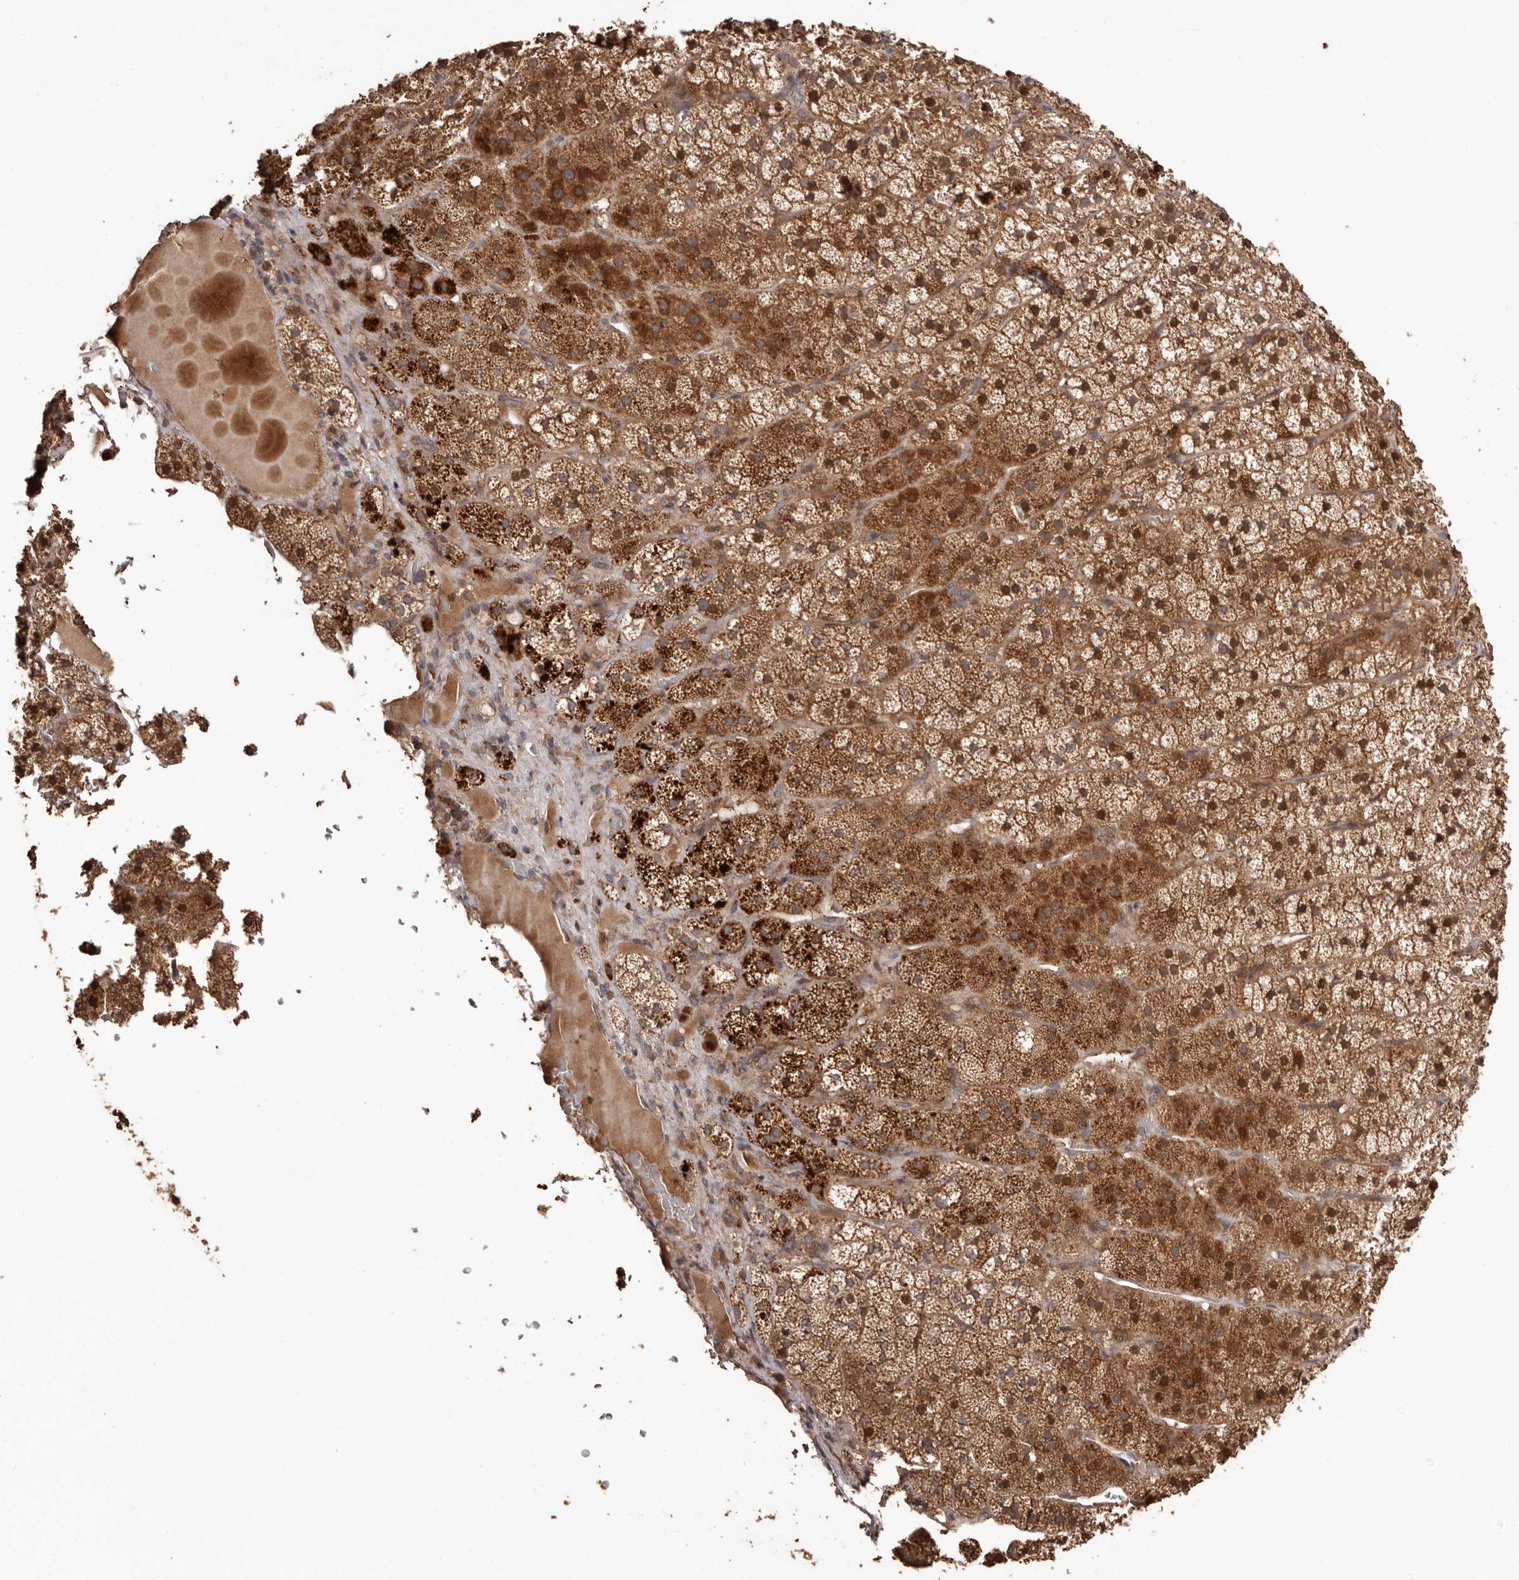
{"staining": {"intensity": "strong", "quantity": ">75%", "location": "cytoplasmic/membranous"}, "tissue": "adrenal gland", "cell_type": "Glandular cells", "image_type": "normal", "snomed": [{"axis": "morphology", "description": "Normal tissue, NOS"}, {"axis": "topography", "description": "Adrenal gland"}], "caption": "Brown immunohistochemical staining in benign human adrenal gland displays strong cytoplasmic/membranous expression in about >75% of glandular cells. (brown staining indicates protein expression, while blue staining denotes nuclei).", "gene": "RWDD1", "patient": {"sex": "female", "age": 44}}